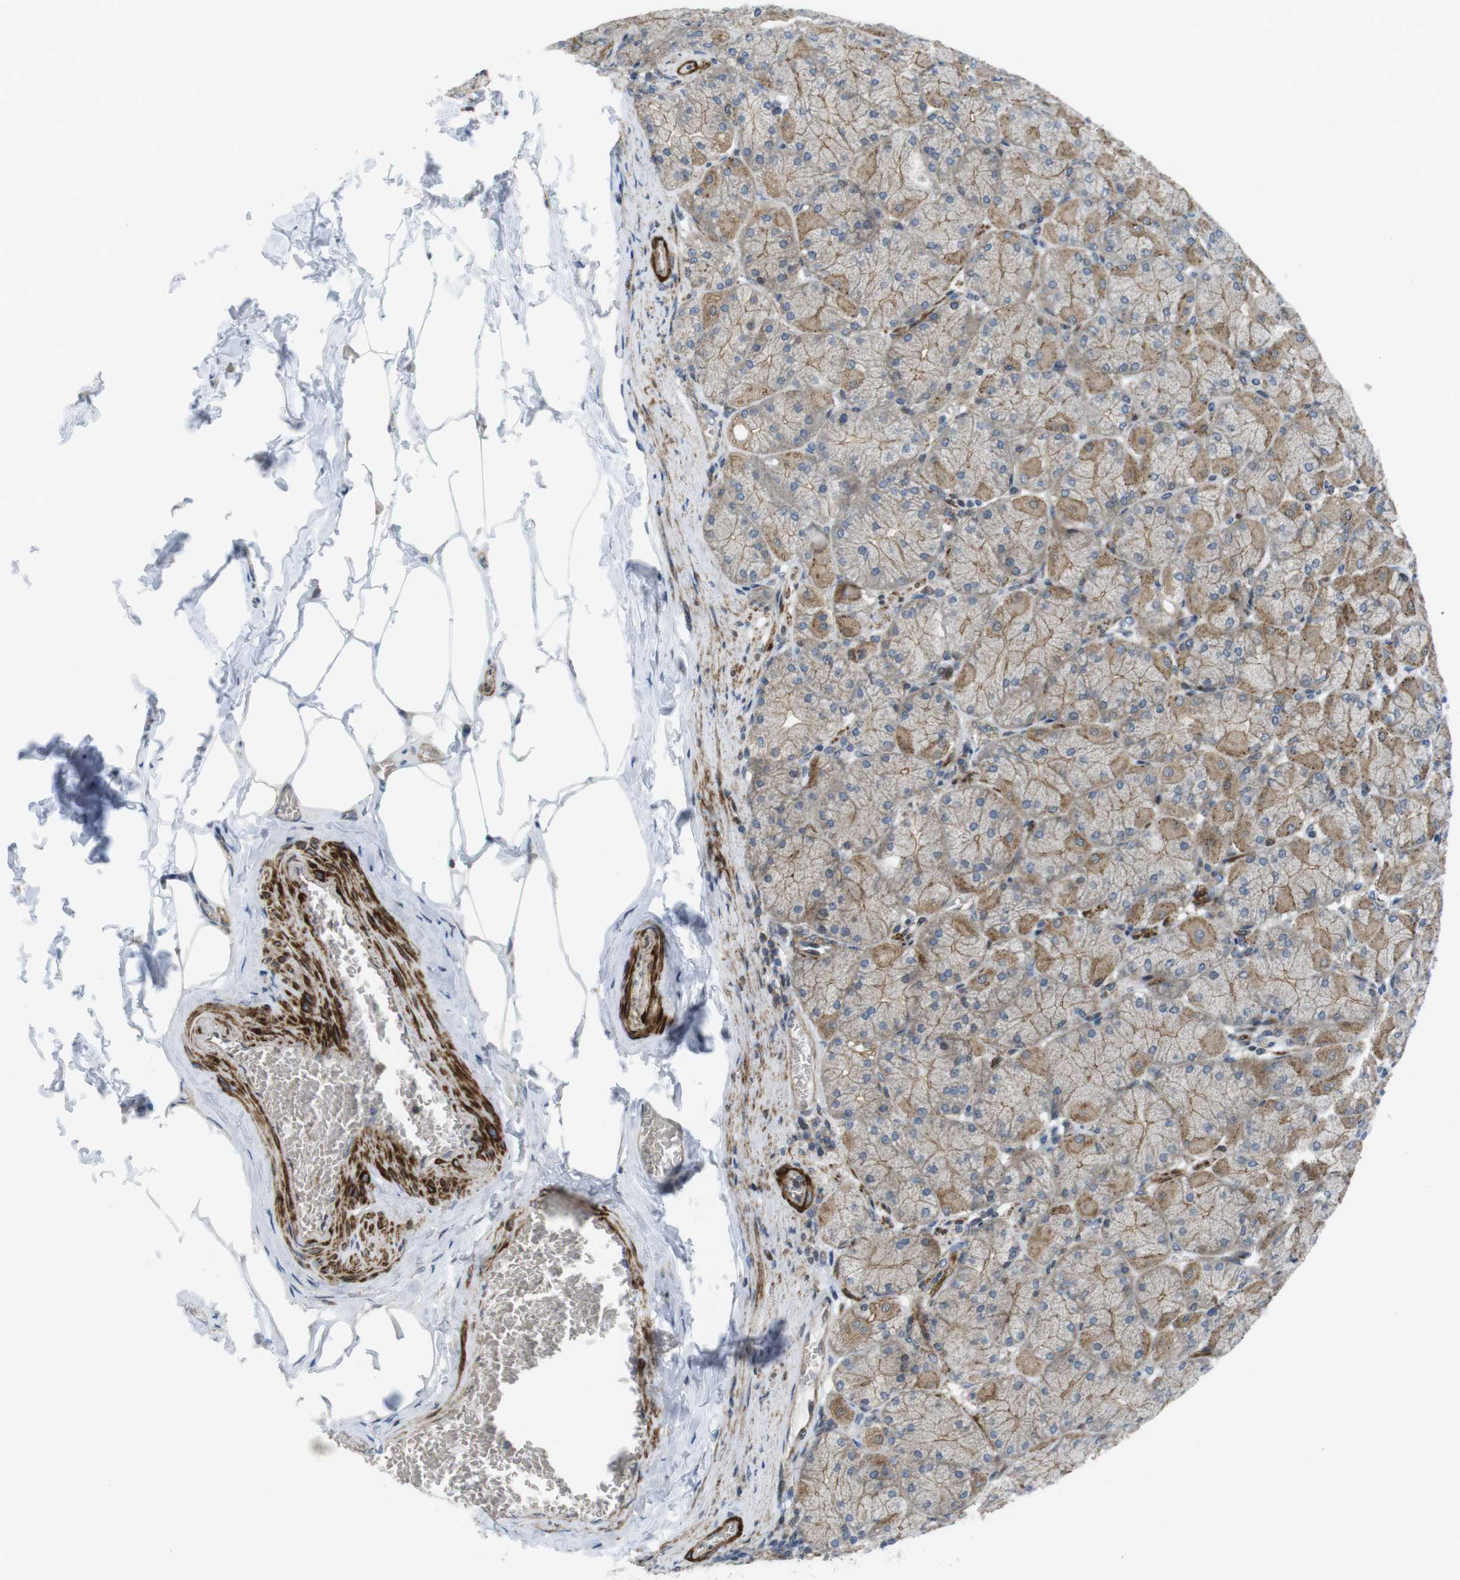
{"staining": {"intensity": "strong", "quantity": "25%-75%", "location": "cytoplasmic/membranous"}, "tissue": "stomach", "cell_type": "Glandular cells", "image_type": "normal", "snomed": [{"axis": "morphology", "description": "Normal tissue, NOS"}, {"axis": "topography", "description": "Stomach, upper"}], "caption": "Strong cytoplasmic/membranous staining is seen in approximately 25%-75% of glandular cells in normal stomach.", "gene": "CUL7", "patient": {"sex": "female", "age": 56}}